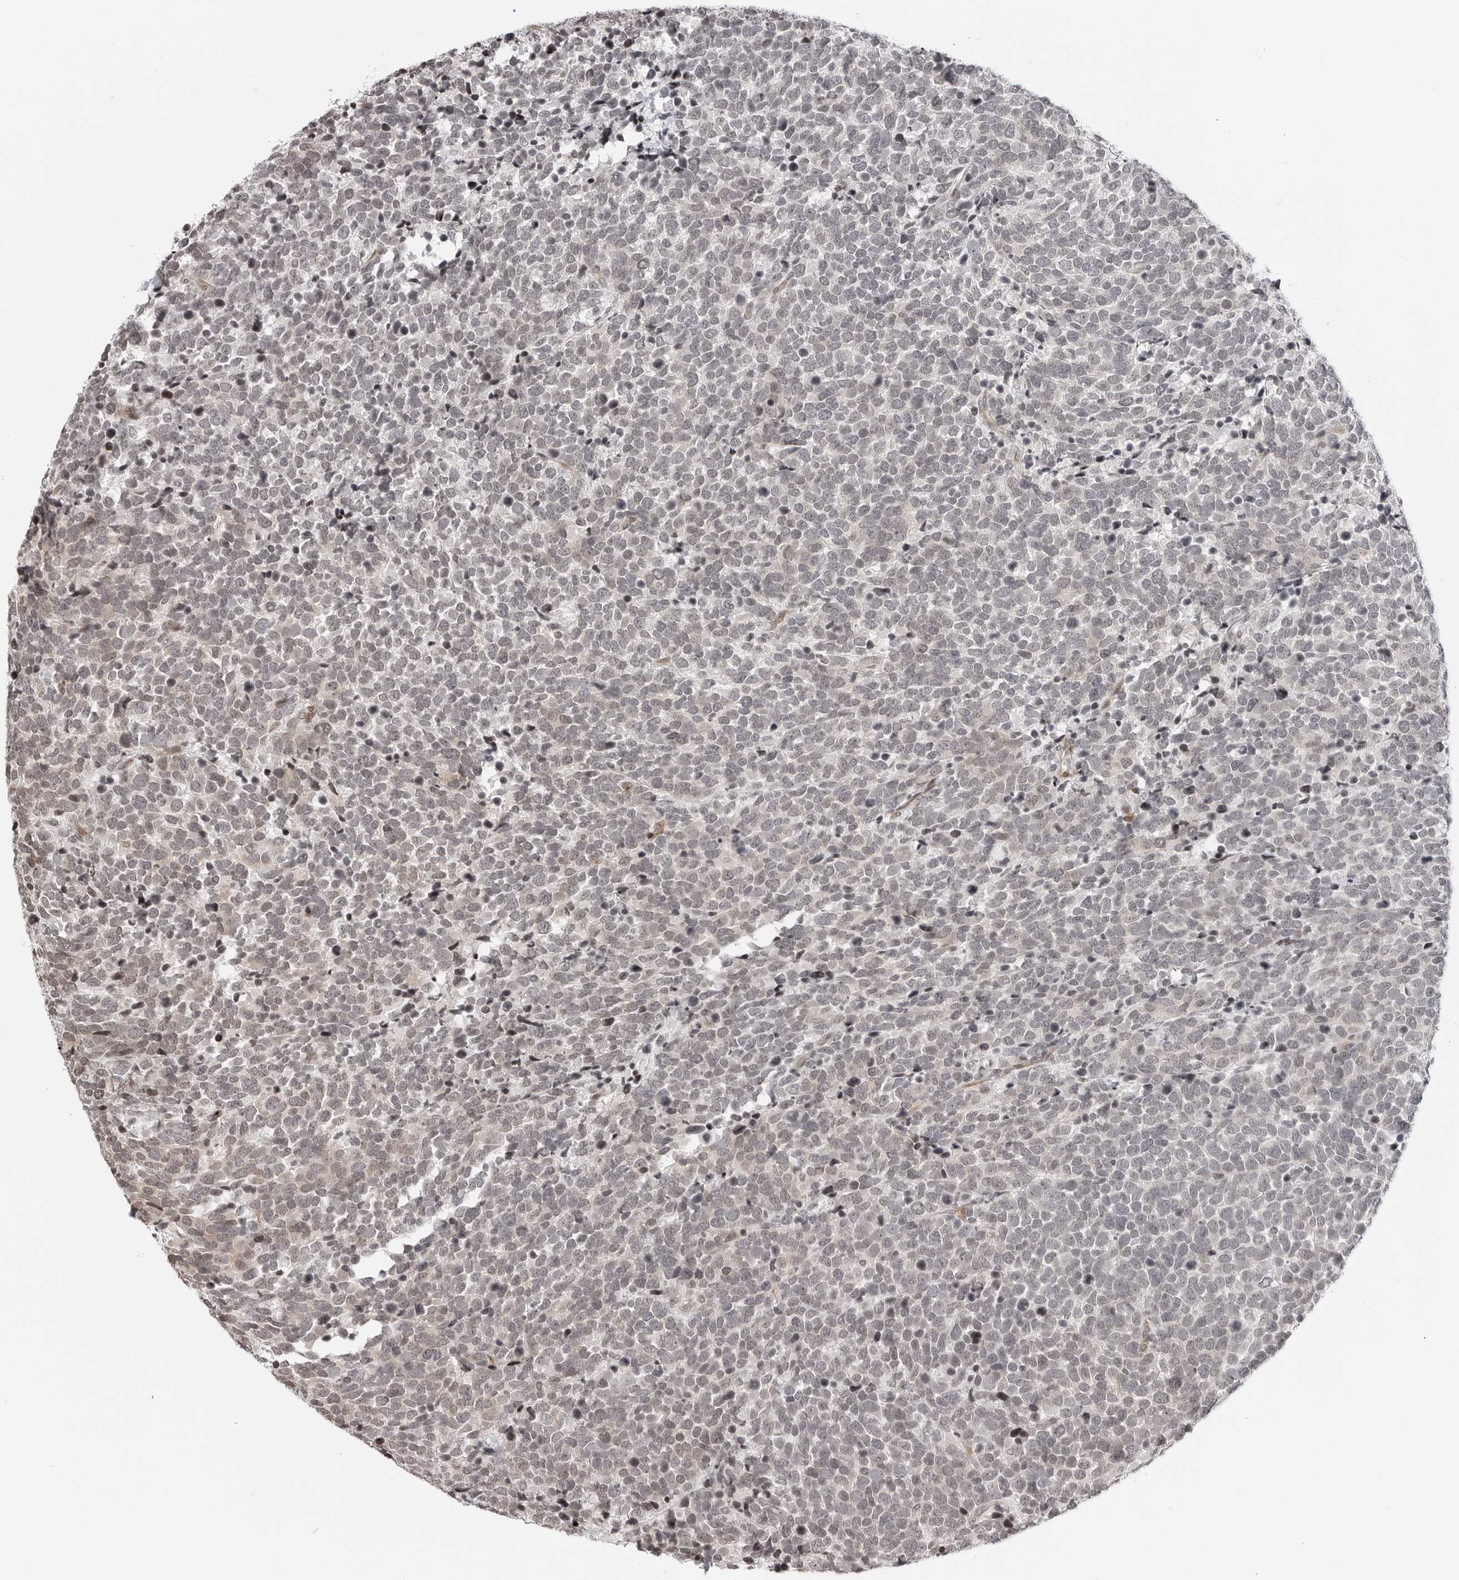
{"staining": {"intensity": "weak", "quantity": "25%-75%", "location": "nuclear"}, "tissue": "urothelial cancer", "cell_type": "Tumor cells", "image_type": "cancer", "snomed": [{"axis": "morphology", "description": "Urothelial carcinoma, High grade"}, {"axis": "topography", "description": "Urinary bladder"}], "caption": "This is an image of immunohistochemistry staining of high-grade urothelial carcinoma, which shows weak positivity in the nuclear of tumor cells.", "gene": "C8orf33", "patient": {"sex": "female", "age": 82}}